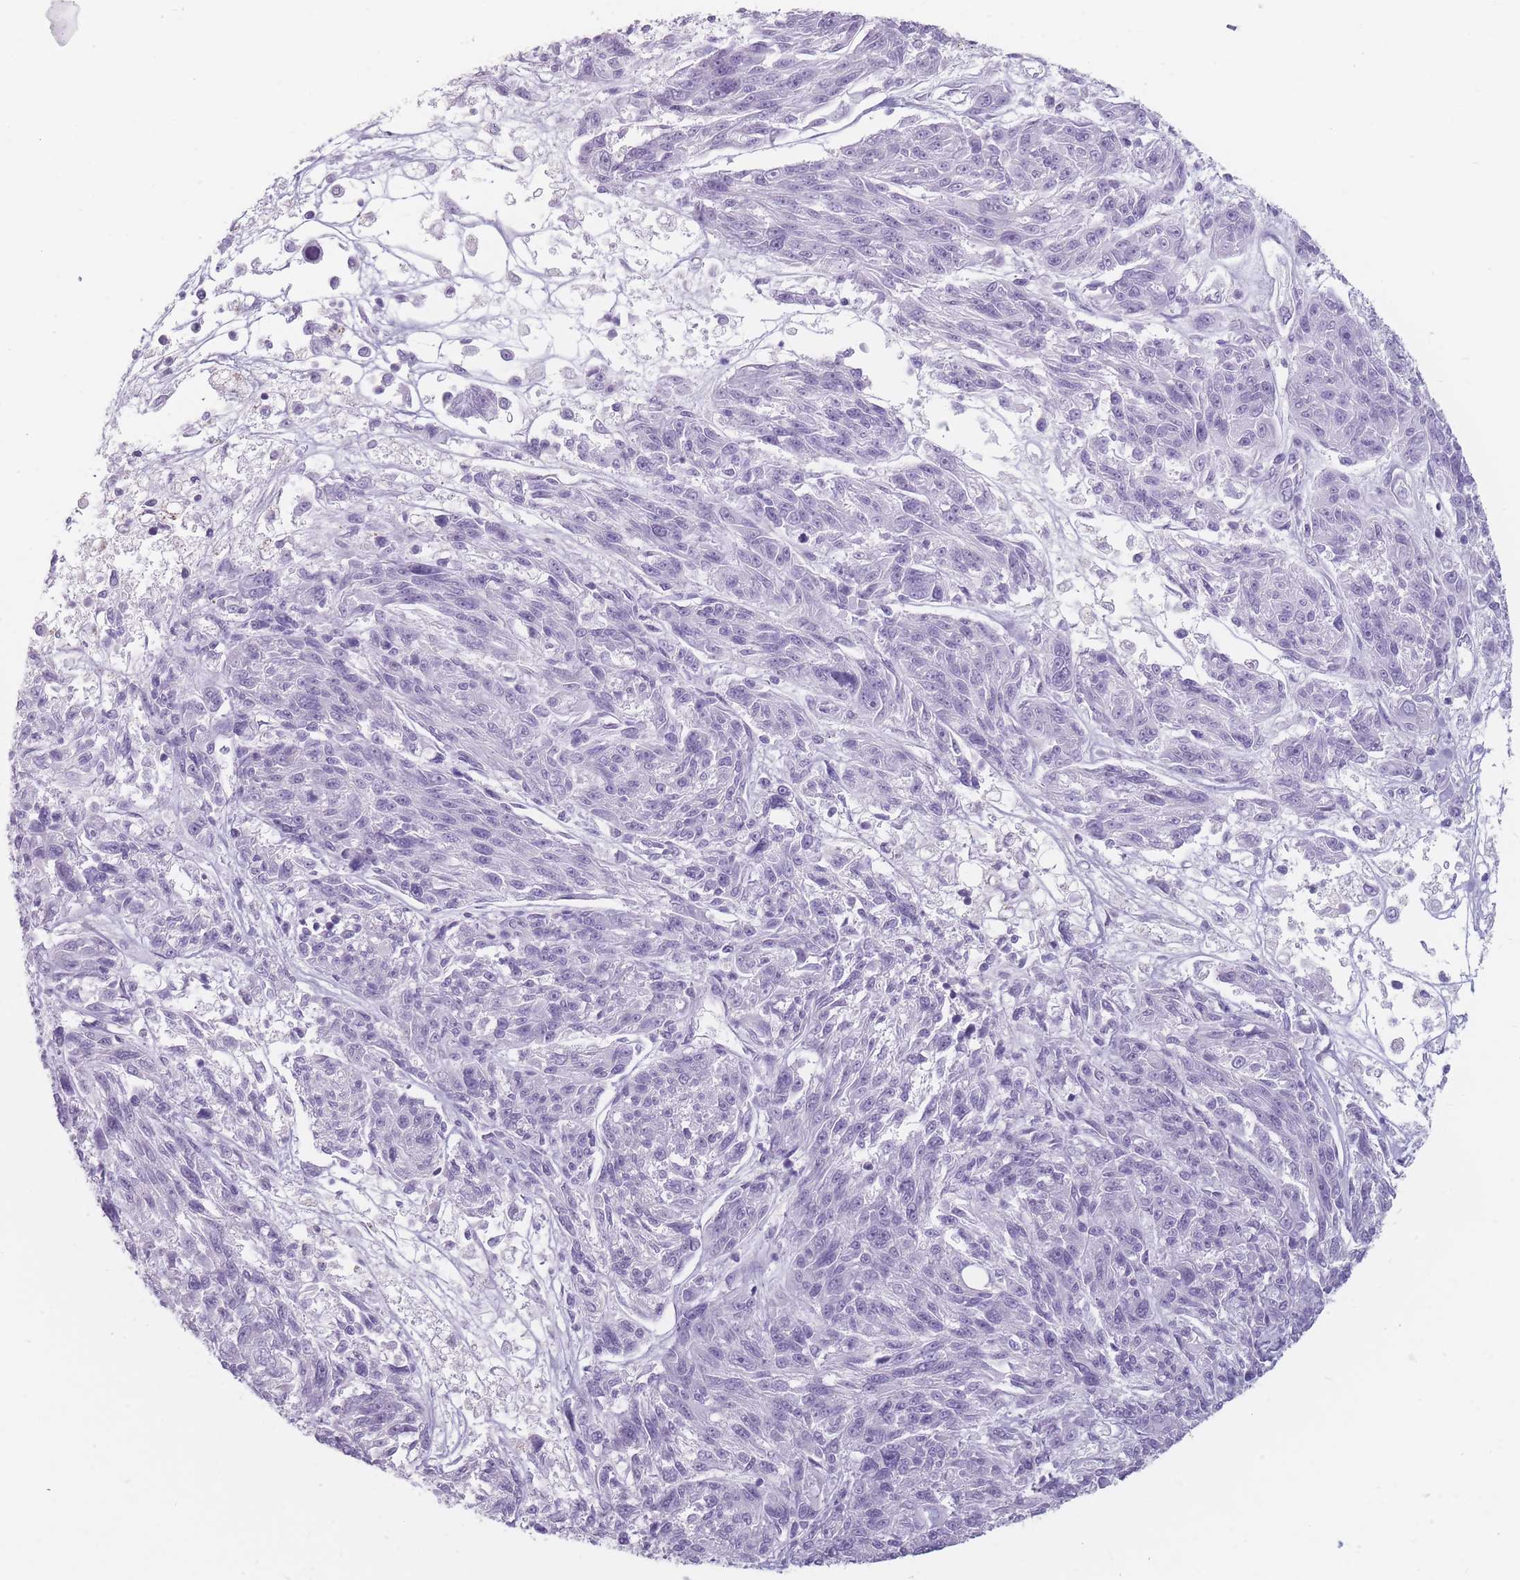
{"staining": {"intensity": "negative", "quantity": "none", "location": "none"}, "tissue": "melanoma", "cell_type": "Tumor cells", "image_type": "cancer", "snomed": [{"axis": "morphology", "description": "Malignant melanoma, NOS"}, {"axis": "topography", "description": "Skin"}], "caption": "The histopathology image exhibits no staining of tumor cells in malignant melanoma.", "gene": "CCNO", "patient": {"sex": "male", "age": 53}}